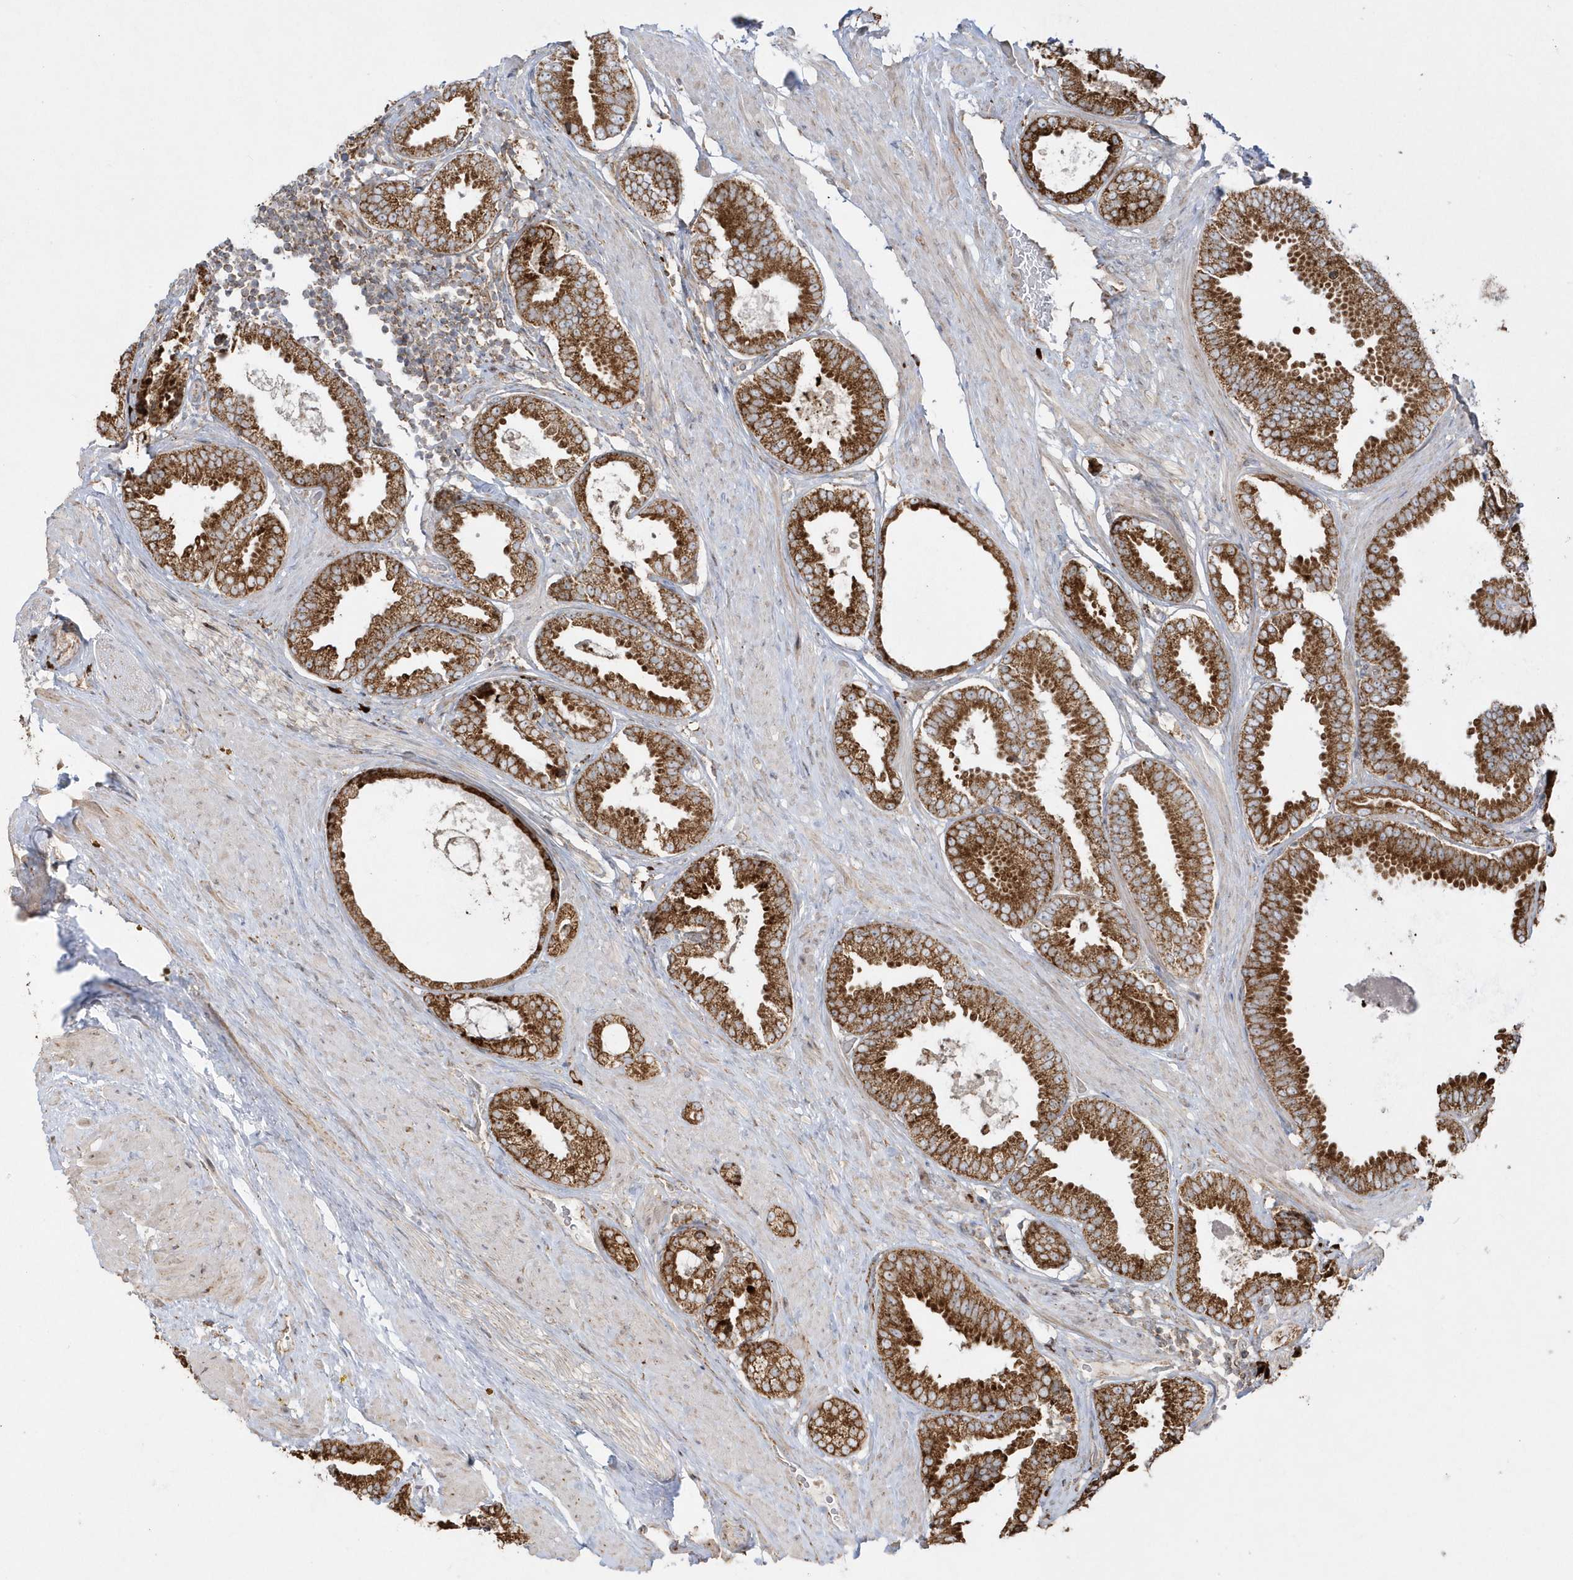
{"staining": {"intensity": "strong", "quantity": ">75%", "location": "cytoplasmic/membranous"}, "tissue": "prostate cancer", "cell_type": "Tumor cells", "image_type": "cancer", "snomed": [{"axis": "morphology", "description": "Normal tissue, NOS"}, {"axis": "morphology", "description": "Adenocarcinoma, Low grade"}, {"axis": "topography", "description": "Prostate"}, {"axis": "topography", "description": "Peripheral nerve tissue"}], "caption": "Protein expression analysis of human prostate low-grade adenocarcinoma reveals strong cytoplasmic/membranous expression in approximately >75% of tumor cells. (DAB IHC, brown staining for protein, blue staining for nuclei).", "gene": "SH3BP2", "patient": {"sex": "male", "age": 71}}